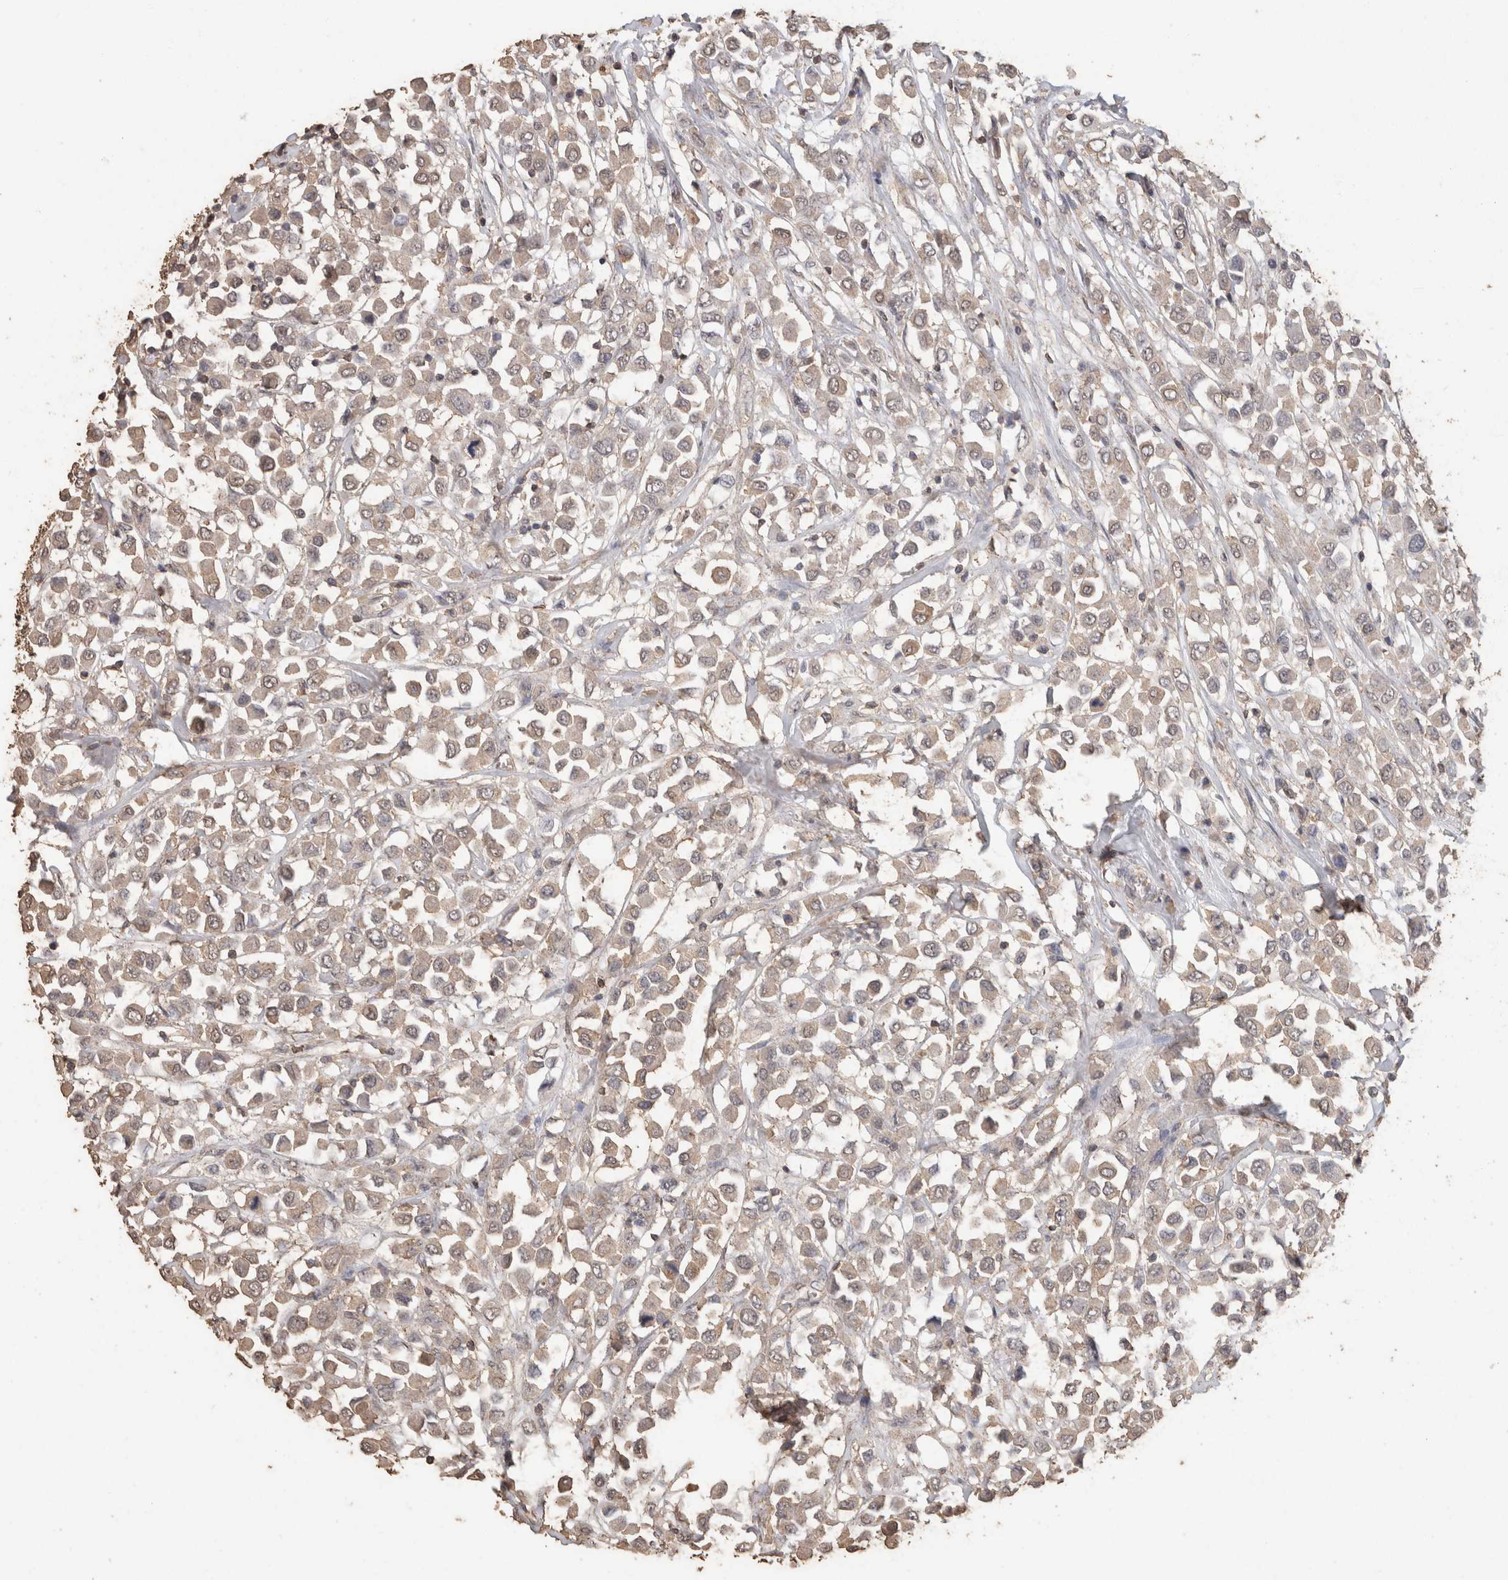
{"staining": {"intensity": "weak", "quantity": "<25%", "location": "cytoplasmic/membranous"}, "tissue": "breast cancer", "cell_type": "Tumor cells", "image_type": "cancer", "snomed": [{"axis": "morphology", "description": "Duct carcinoma"}, {"axis": "topography", "description": "Breast"}], "caption": "Immunohistochemistry micrograph of neoplastic tissue: human intraductal carcinoma (breast) stained with DAB (3,3'-diaminobenzidine) displays no significant protein expression in tumor cells.", "gene": "CX3CL1", "patient": {"sex": "female", "age": 61}}